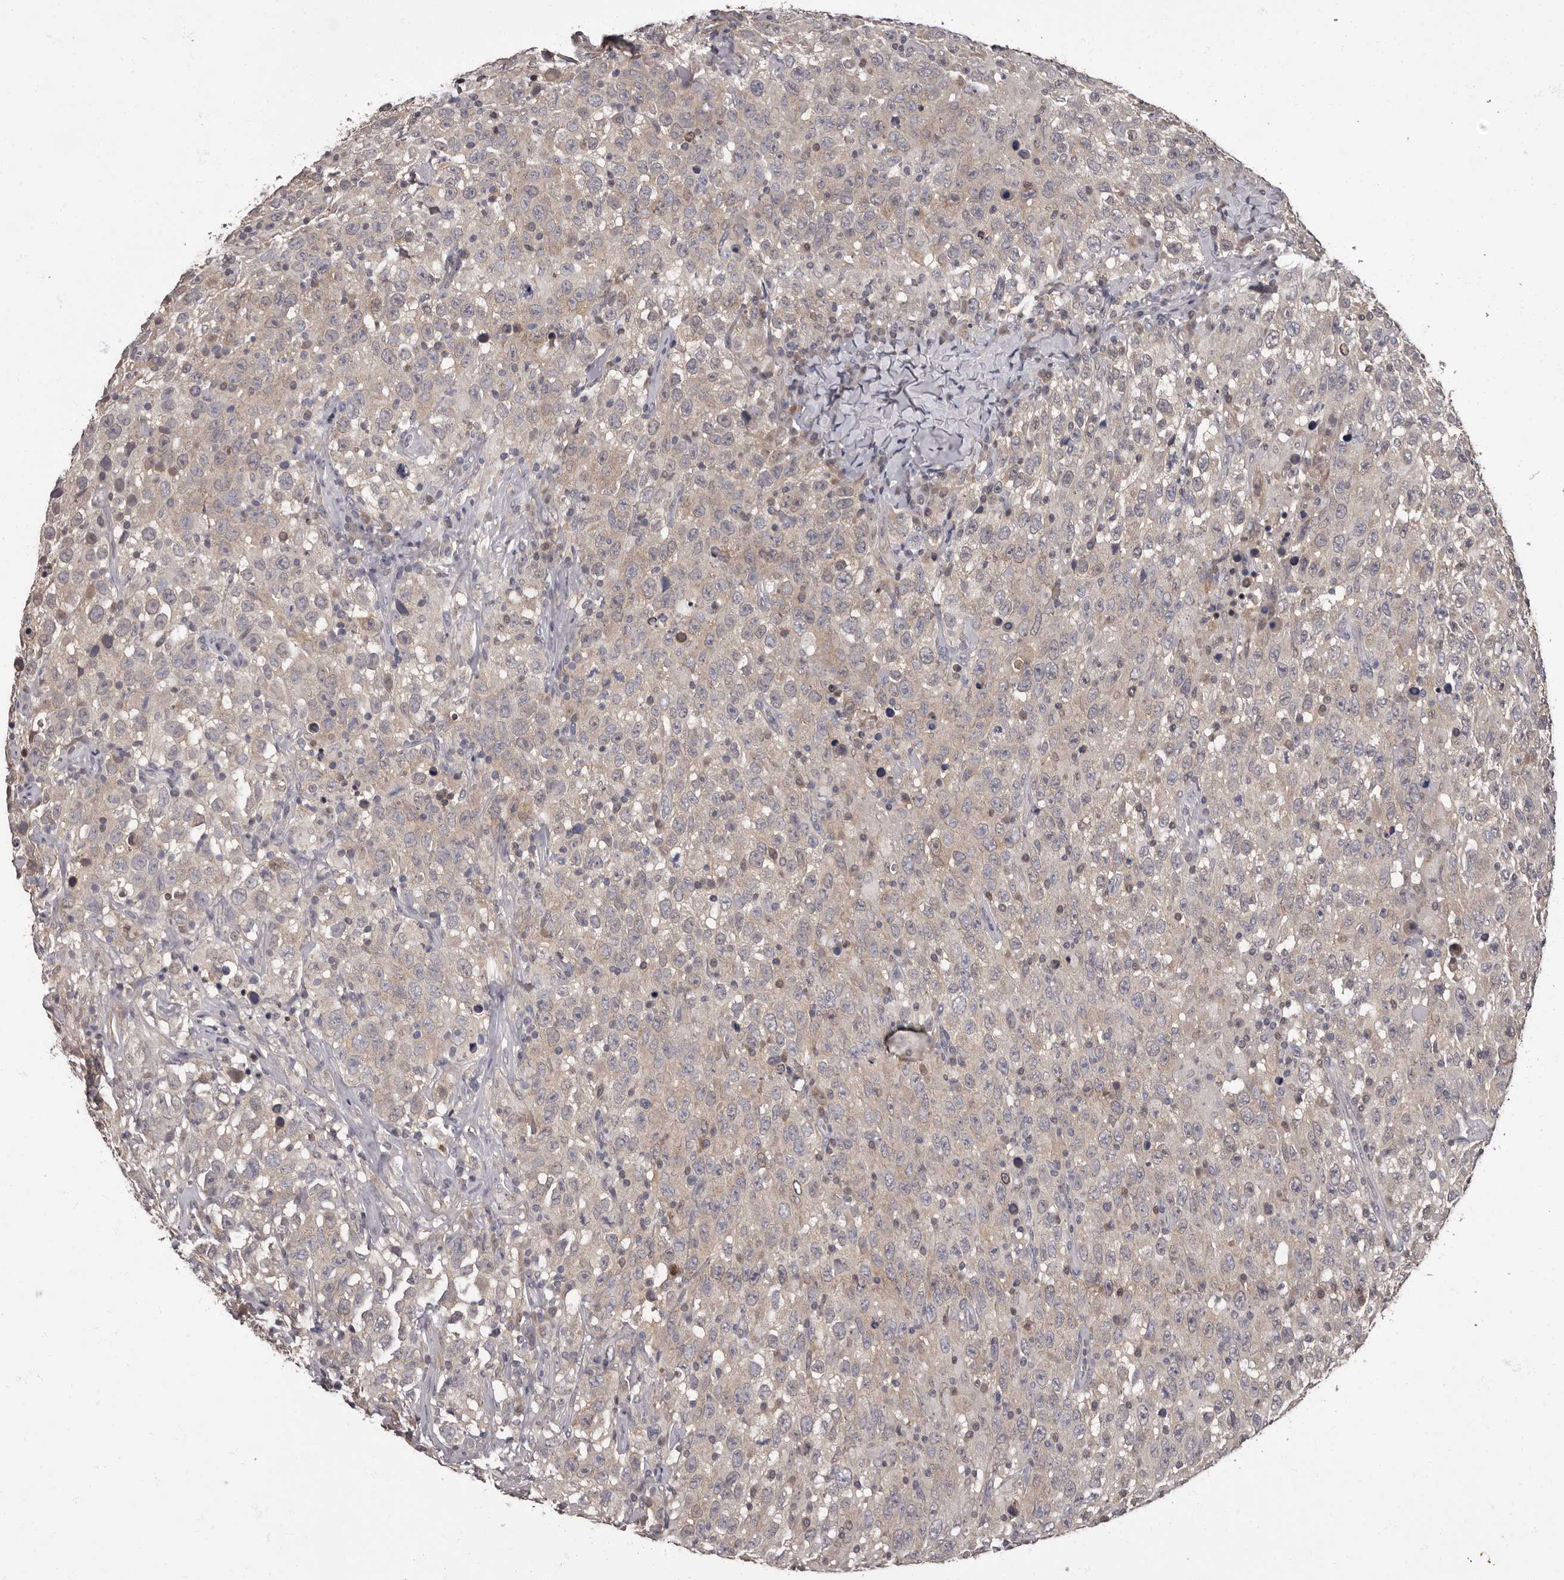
{"staining": {"intensity": "weak", "quantity": "<25%", "location": "cytoplasmic/membranous"}, "tissue": "testis cancer", "cell_type": "Tumor cells", "image_type": "cancer", "snomed": [{"axis": "morphology", "description": "Seminoma, NOS"}, {"axis": "topography", "description": "Testis"}], "caption": "IHC of seminoma (testis) exhibits no expression in tumor cells.", "gene": "C1orf50", "patient": {"sex": "male", "age": 41}}